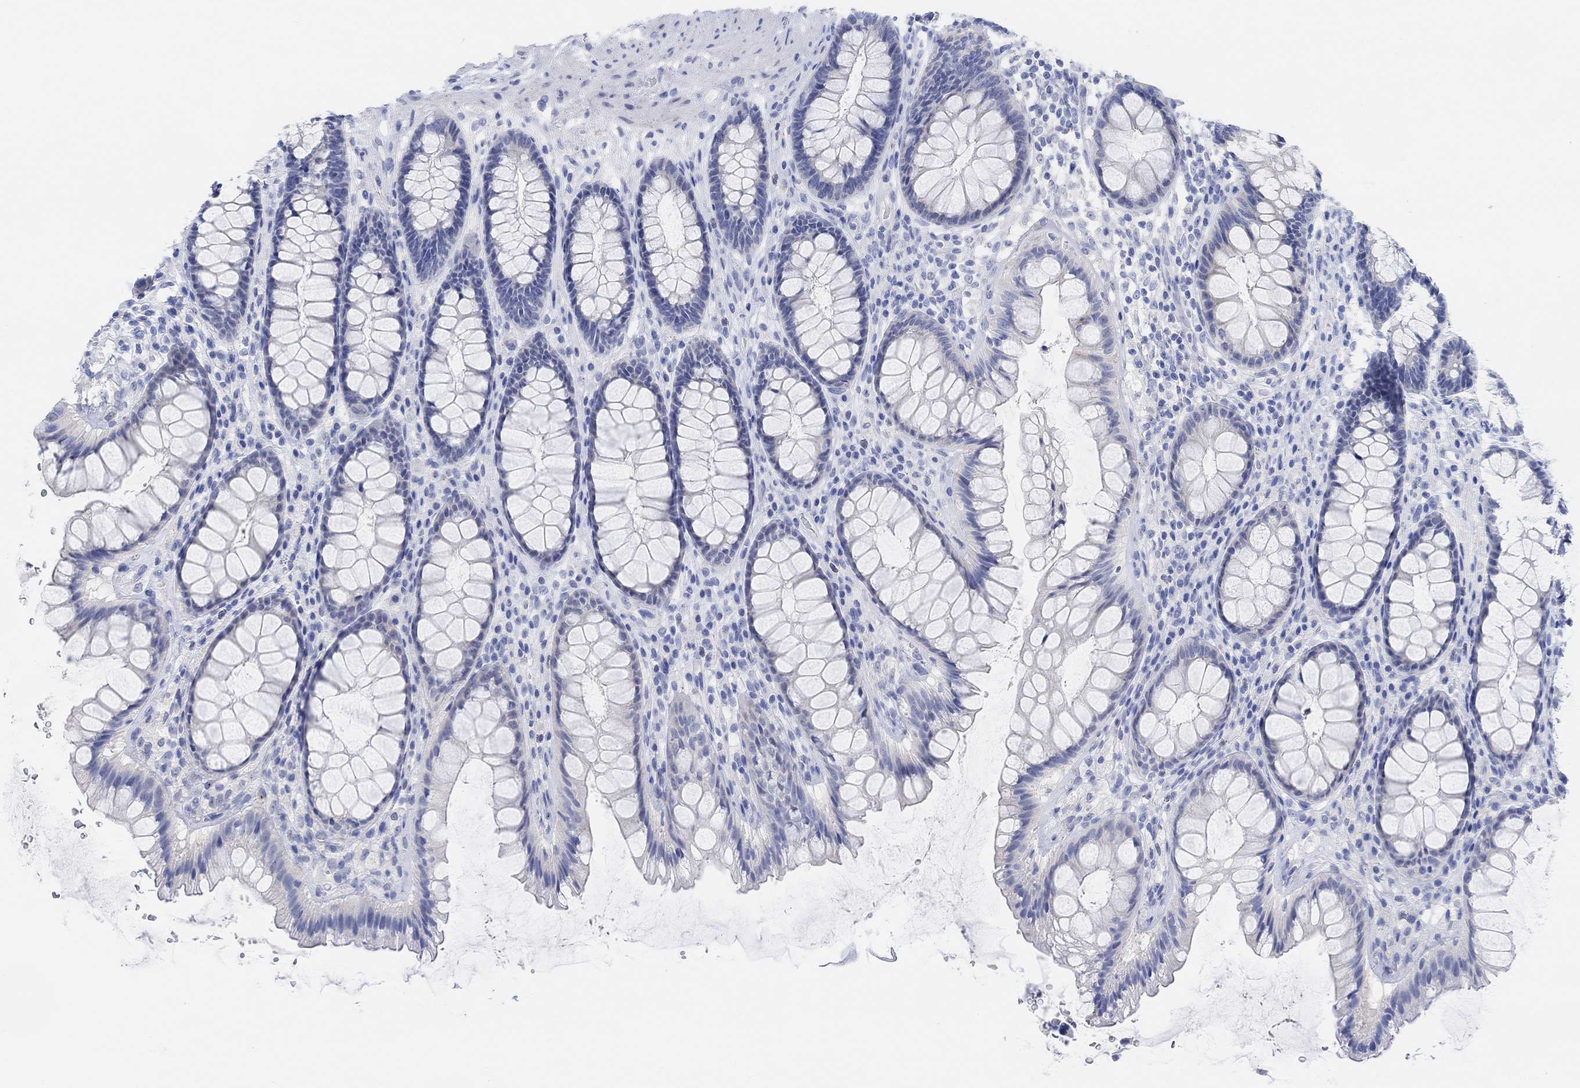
{"staining": {"intensity": "negative", "quantity": "none", "location": "none"}, "tissue": "rectum", "cell_type": "Glandular cells", "image_type": "normal", "snomed": [{"axis": "morphology", "description": "Normal tissue, NOS"}, {"axis": "topography", "description": "Rectum"}], "caption": "Rectum was stained to show a protein in brown. There is no significant positivity in glandular cells.", "gene": "ENO4", "patient": {"sex": "male", "age": 72}}